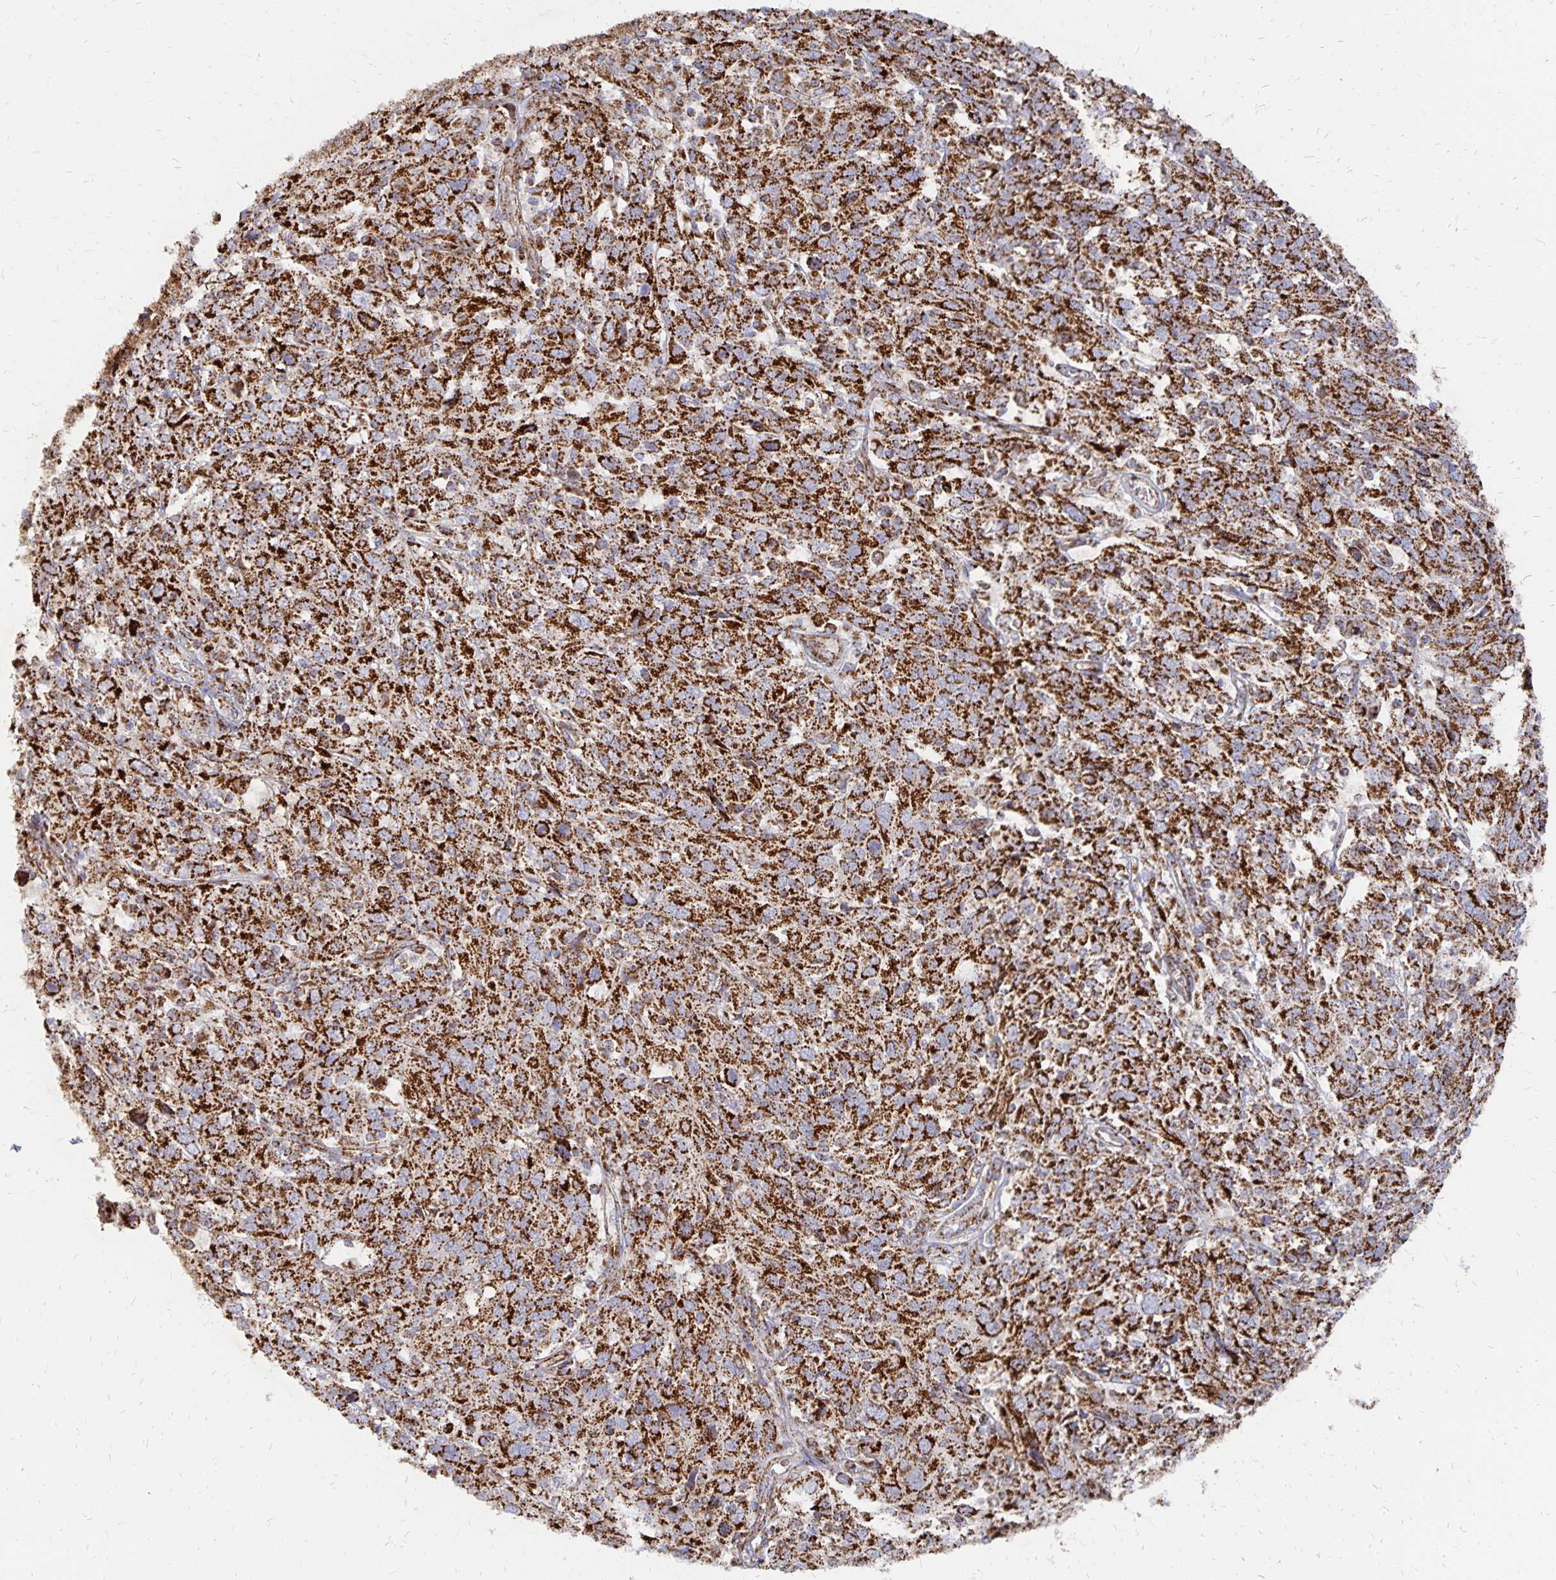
{"staining": {"intensity": "strong", "quantity": ">75%", "location": "cytoplasmic/membranous"}, "tissue": "cervical cancer", "cell_type": "Tumor cells", "image_type": "cancer", "snomed": [{"axis": "morphology", "description": "Squamous cell carcinoma, NOS"}, {"axis": "topography", "description": "Cervix"}], "caption": "Immunohistochemistry (IHC) staining of cervical cancer, which exhibits high levels of strong cytoplasmic/membranous staining in about >75% of tumor cells indicating strong cytoplasmic/membranous protein staining. The staining was performed using DAB (3,3'-diaminobenzidine) (brown) for protein detection and nuclei were counterstained in hematoxylin (blue).", "gene": "STOML2", "patient": {"sex": "female", "age": 46}}